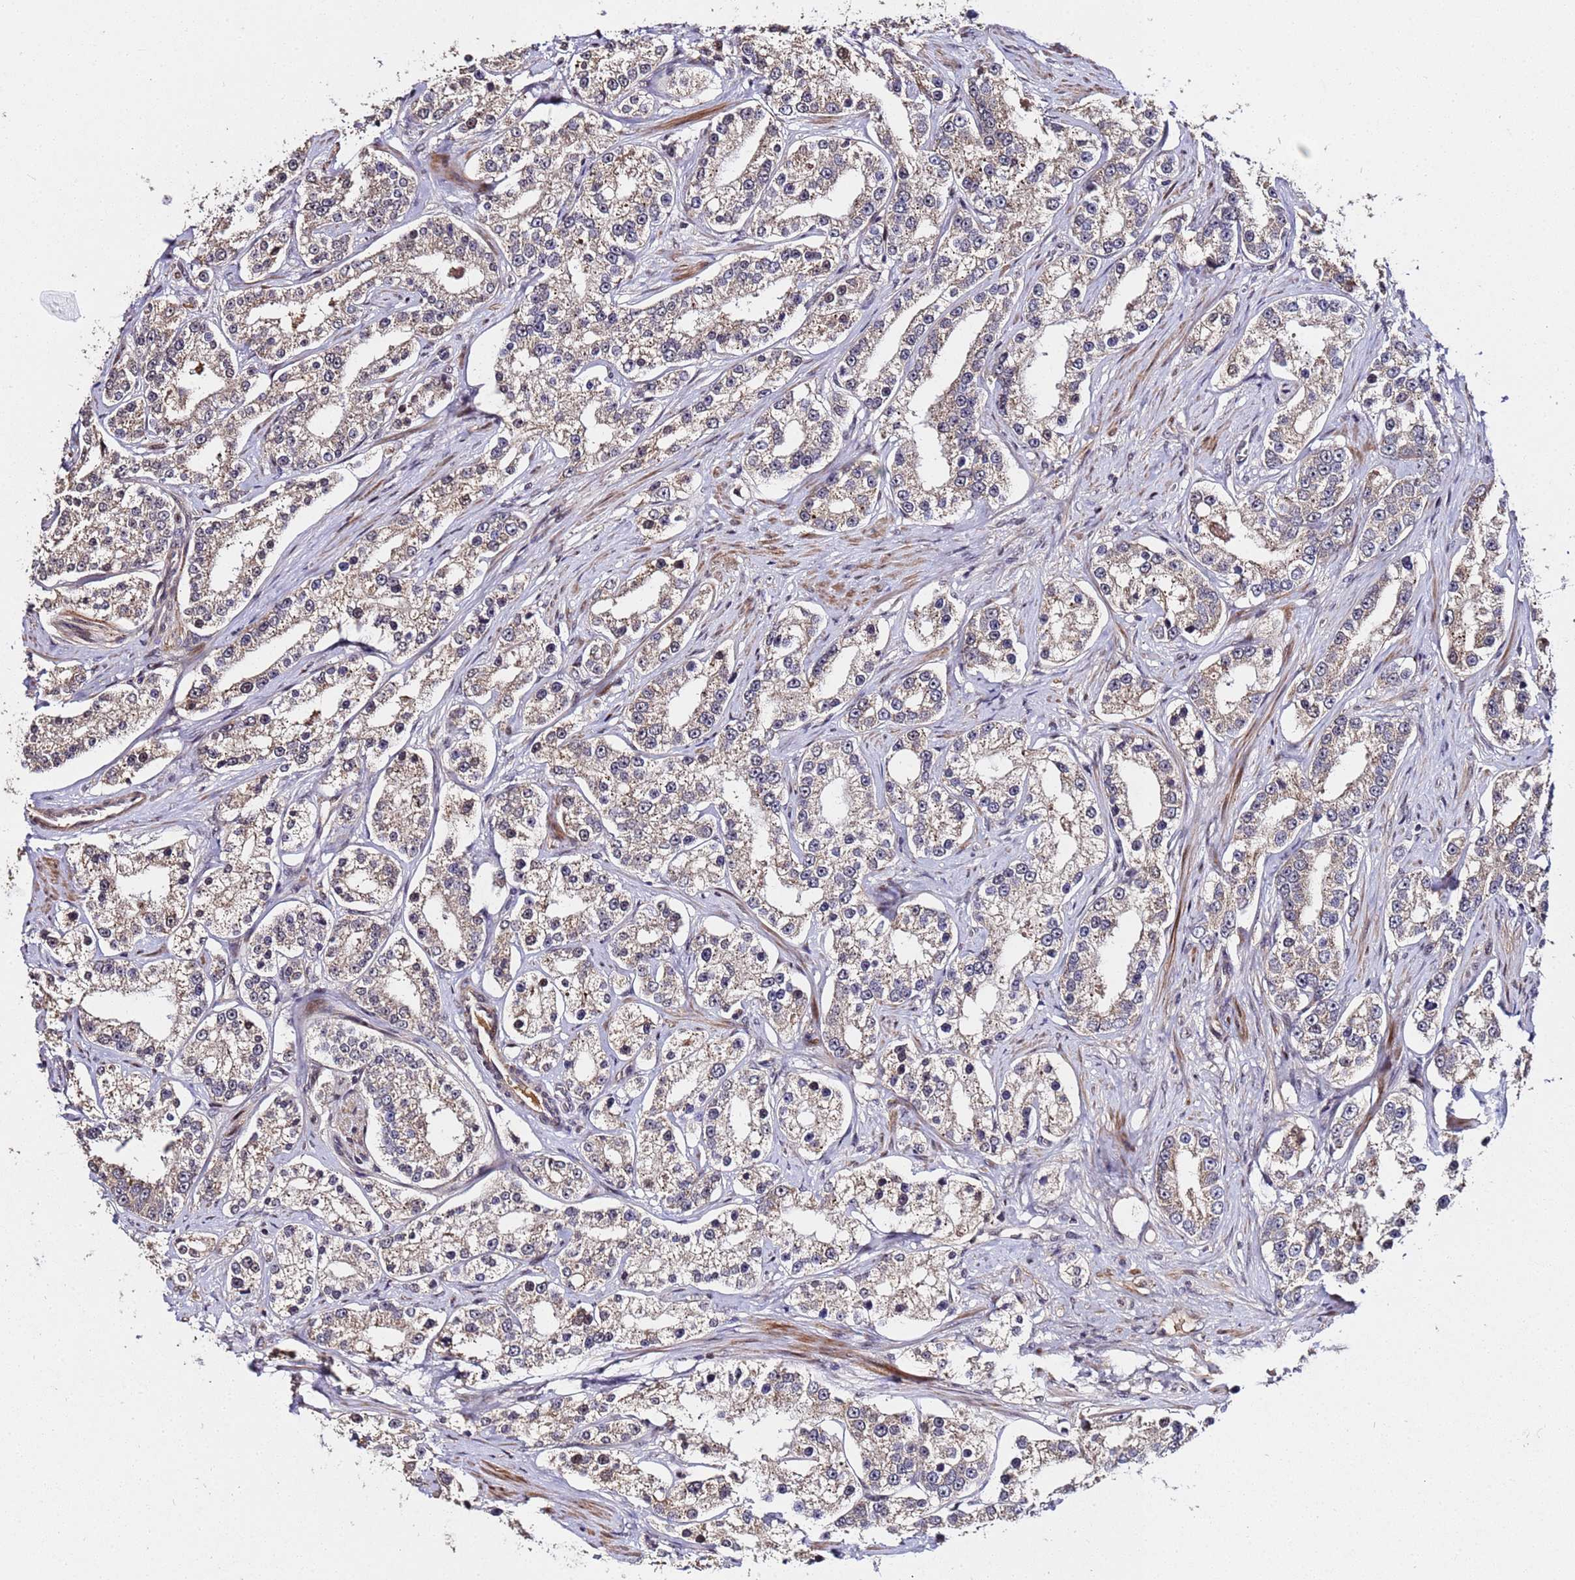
{"staining": {"intensity": "weak", "quantity": "<25%", "location": "cytoplasmic/membranous"}, "tissue": "prostate cancer", "cell_type": "Tumor cells", "image_type": "cancer", "snomed": [{"axis": "morphology", "description": "Normal tissue, NOS"}, {"axis": "morphology", "description": "Adenocarcinoma, High grade"}, {"axis": "topography", "description": "Prostate"}], "caption": "There is no significant expression in tumor cells of prostate adenocarcinoma (high-grade).", "gene": "WNK4", "patient": {"sex": "male", "age": 83}}